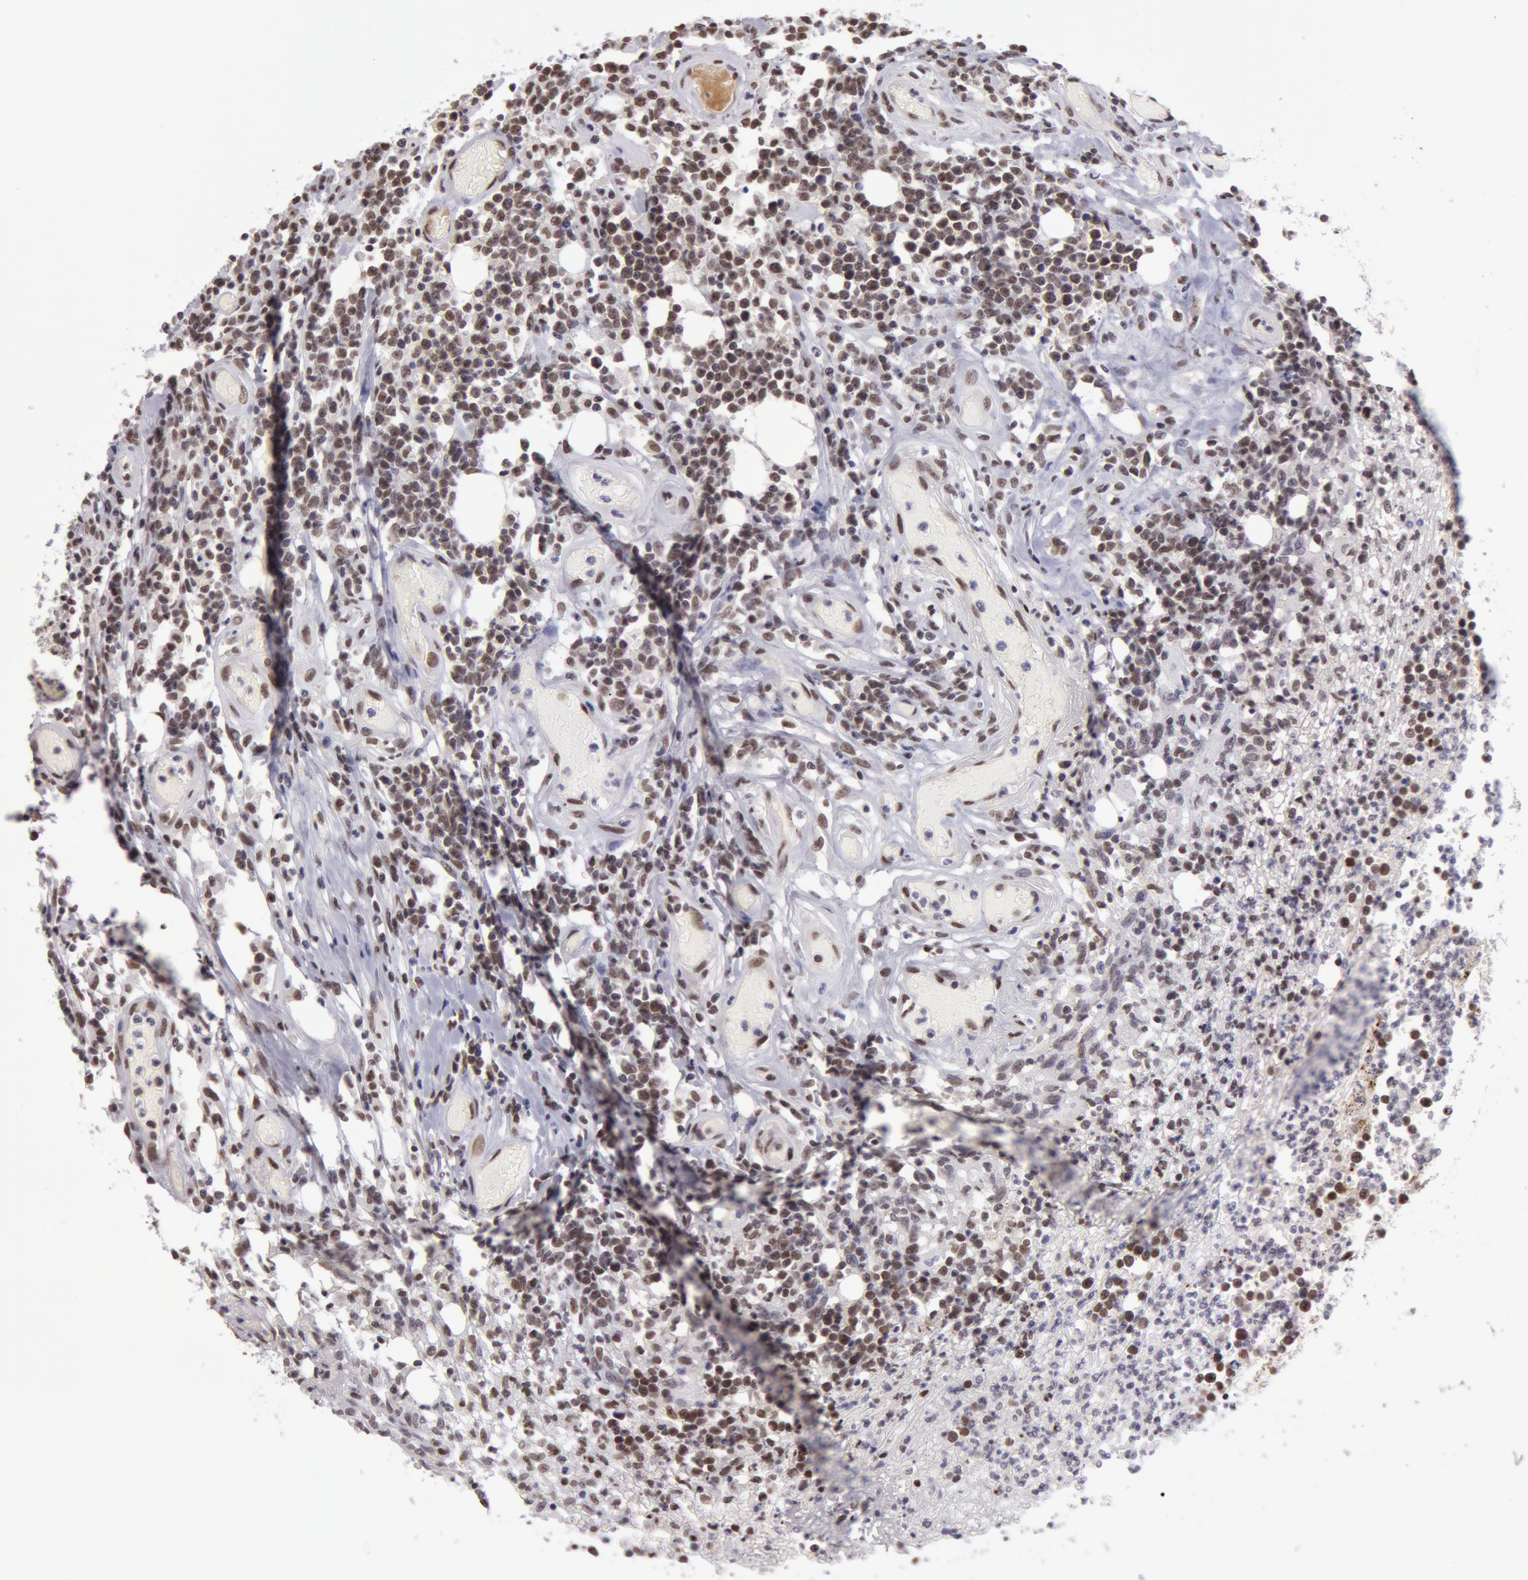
{"staining": {"intensity": "weak", "quantity": "25%-75%", "location": "cytoplasmic/membranous,nuclear"}, "tissue": "lymphoma", "cell_type": "Tumor cells", "image_type": "cancer", "snomed": [{"axis": "morphology", "description": "Malignant lymphoma, non-Hodgkin's type, High grade"}, {"axis": "topography", "description": "Colon"}], "caption": "DAB (3,3'-diaminobenzidine) immunohistochemical staining of human malignant lymphoma, non-Hodgkin's type (high-grade) reveals weak cytoplasmic/membranous and nuclear protein staining in approximately 25%-75% of tumor cells. The protein of interest is shown in brown color, while the nuclei are stained blue.", "gene": "VRTN", "patient": {"sex": "male", "age": 82}}